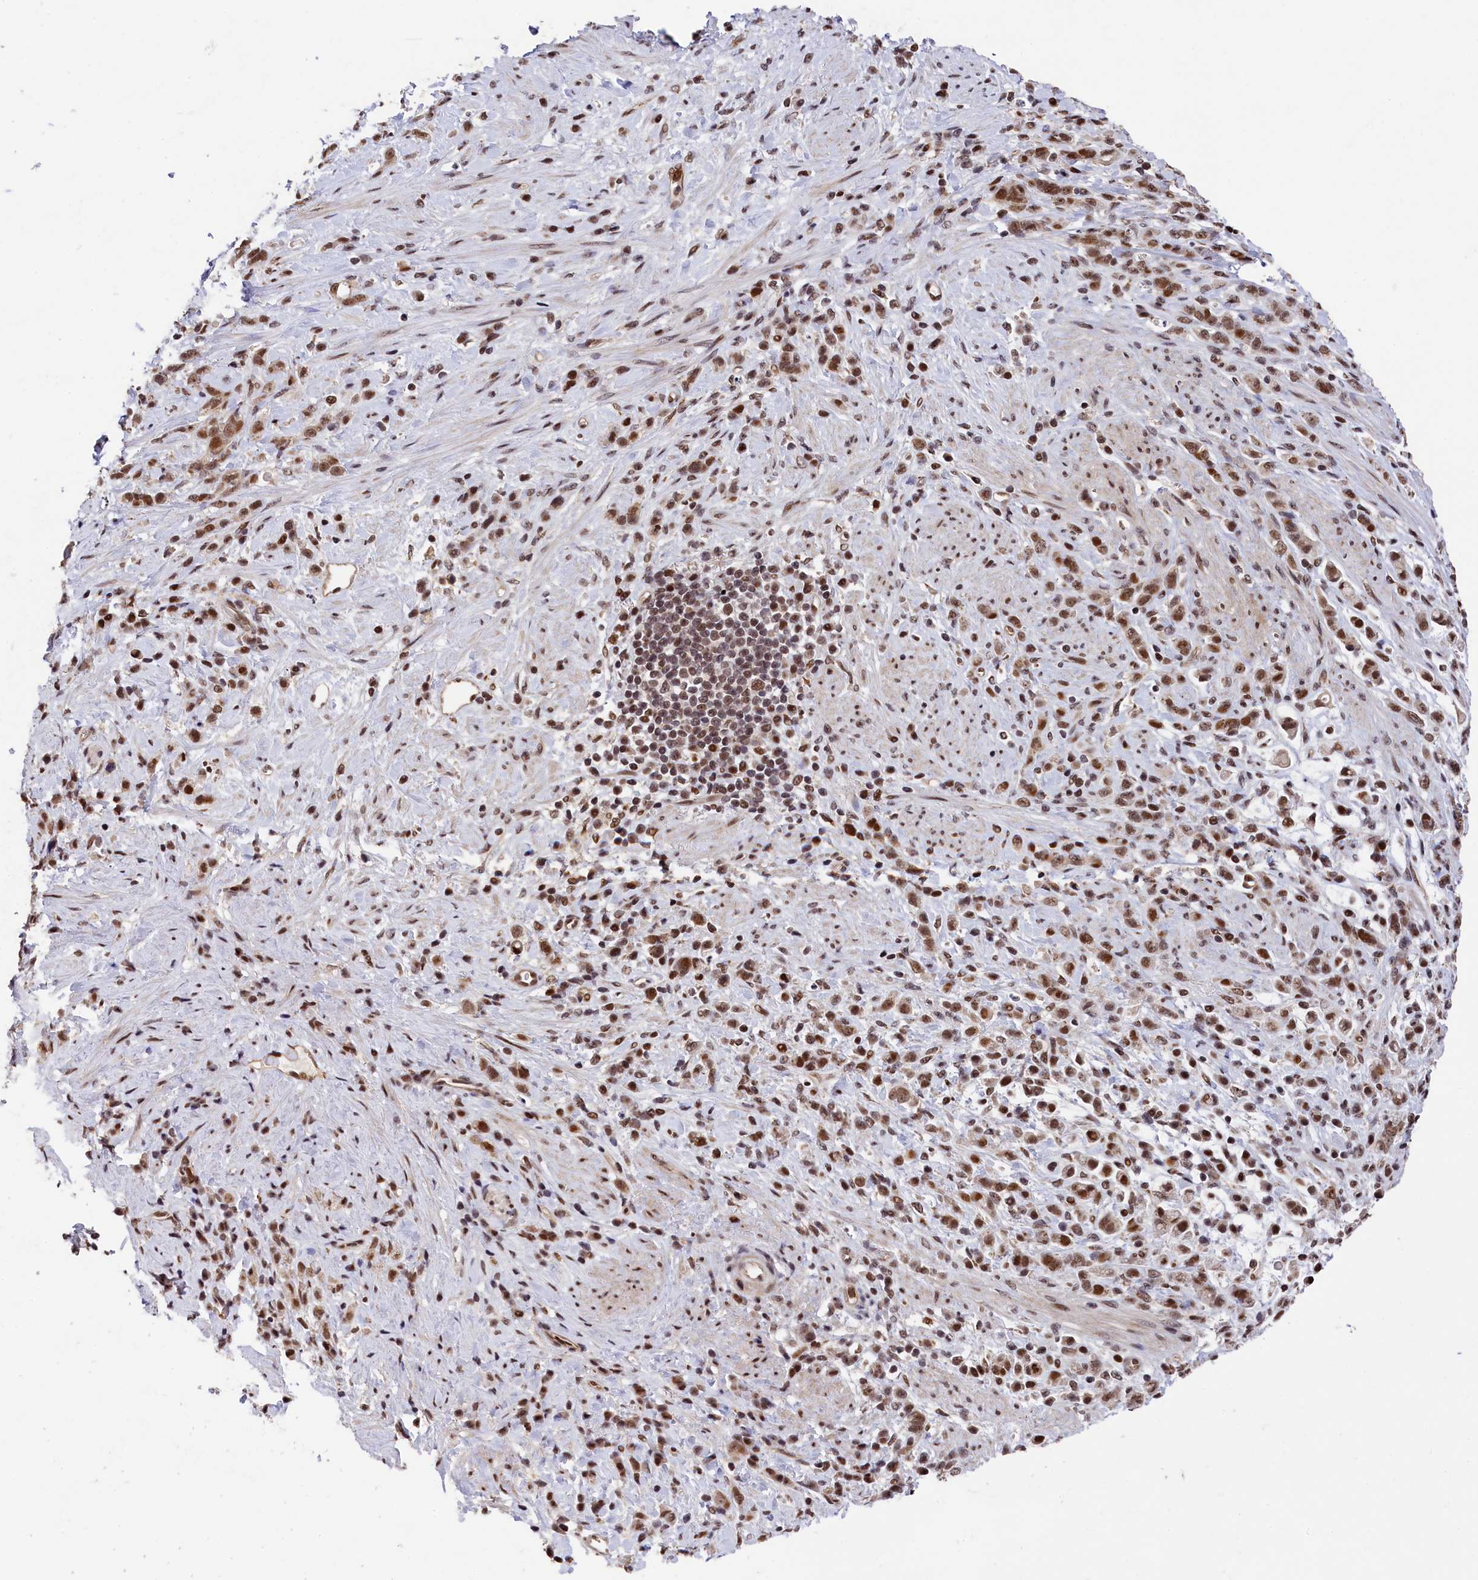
{"staining": {"intensity": "strong", "quantity": ">75%", "location": "nuclear"}, "tissue": "stomach cancer", "cell_type": "Tumor cells", "image_type": "cancer", "snomed": [{"axis": "morphology", "description": "Adenocarcinoma, NOS"}, {"axis": "topography", "description": "Stomach"}], "caption": "Approximately >75% of tumor cells in human stomach cancer (adenocarcinoma) reveal strong nuclear protein expression as visualized by brown immunohistochemical staining.", "gene": "ADIG", "patient": {"sex": "female", "age": 60}}